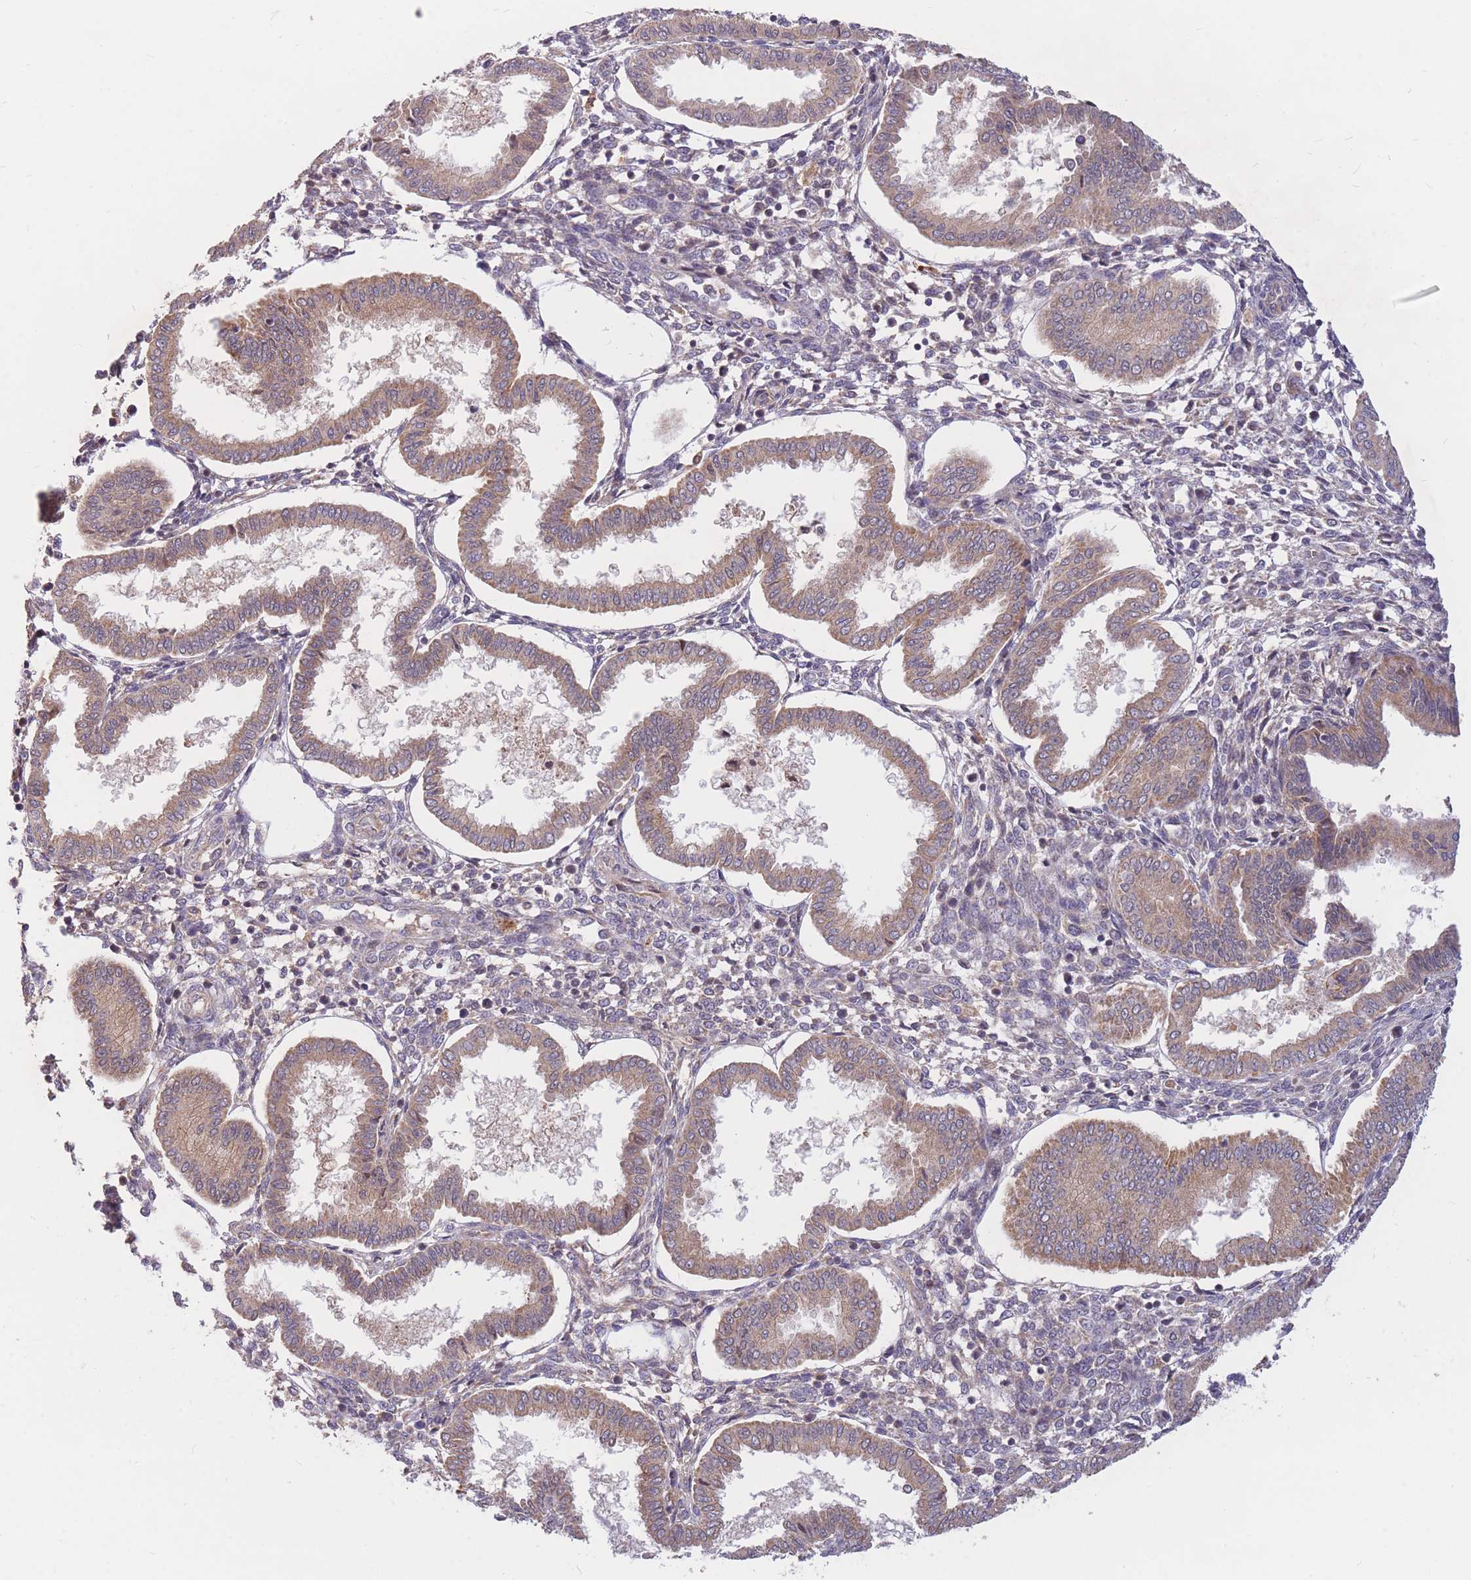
{"staining": {"intensity": "weak", "quantity": "<25%", "location": "cytoplasmic/membranous"}, "tissue": "endometrium", "cell_type": "Cells in endometrial stroma", "image_type": "normal", "snomed": [{"axis": "morphology", "description": "Normal tissue, NOS"}, {"axis": "topography", "description": "Endometrium"}], "caption": "Immunohistochemical staining of unremarkable human endometrium shows no significant positivity in cells in endometrial stroma. Brightfield microscopy of IHC stained with DAB (3,3'-diaminobenzidine) (brown) and hematoxylin (blue), captured at high magnification.", "gene": "PTPMT1", "patient": {"sex": "female", "age": 24}}